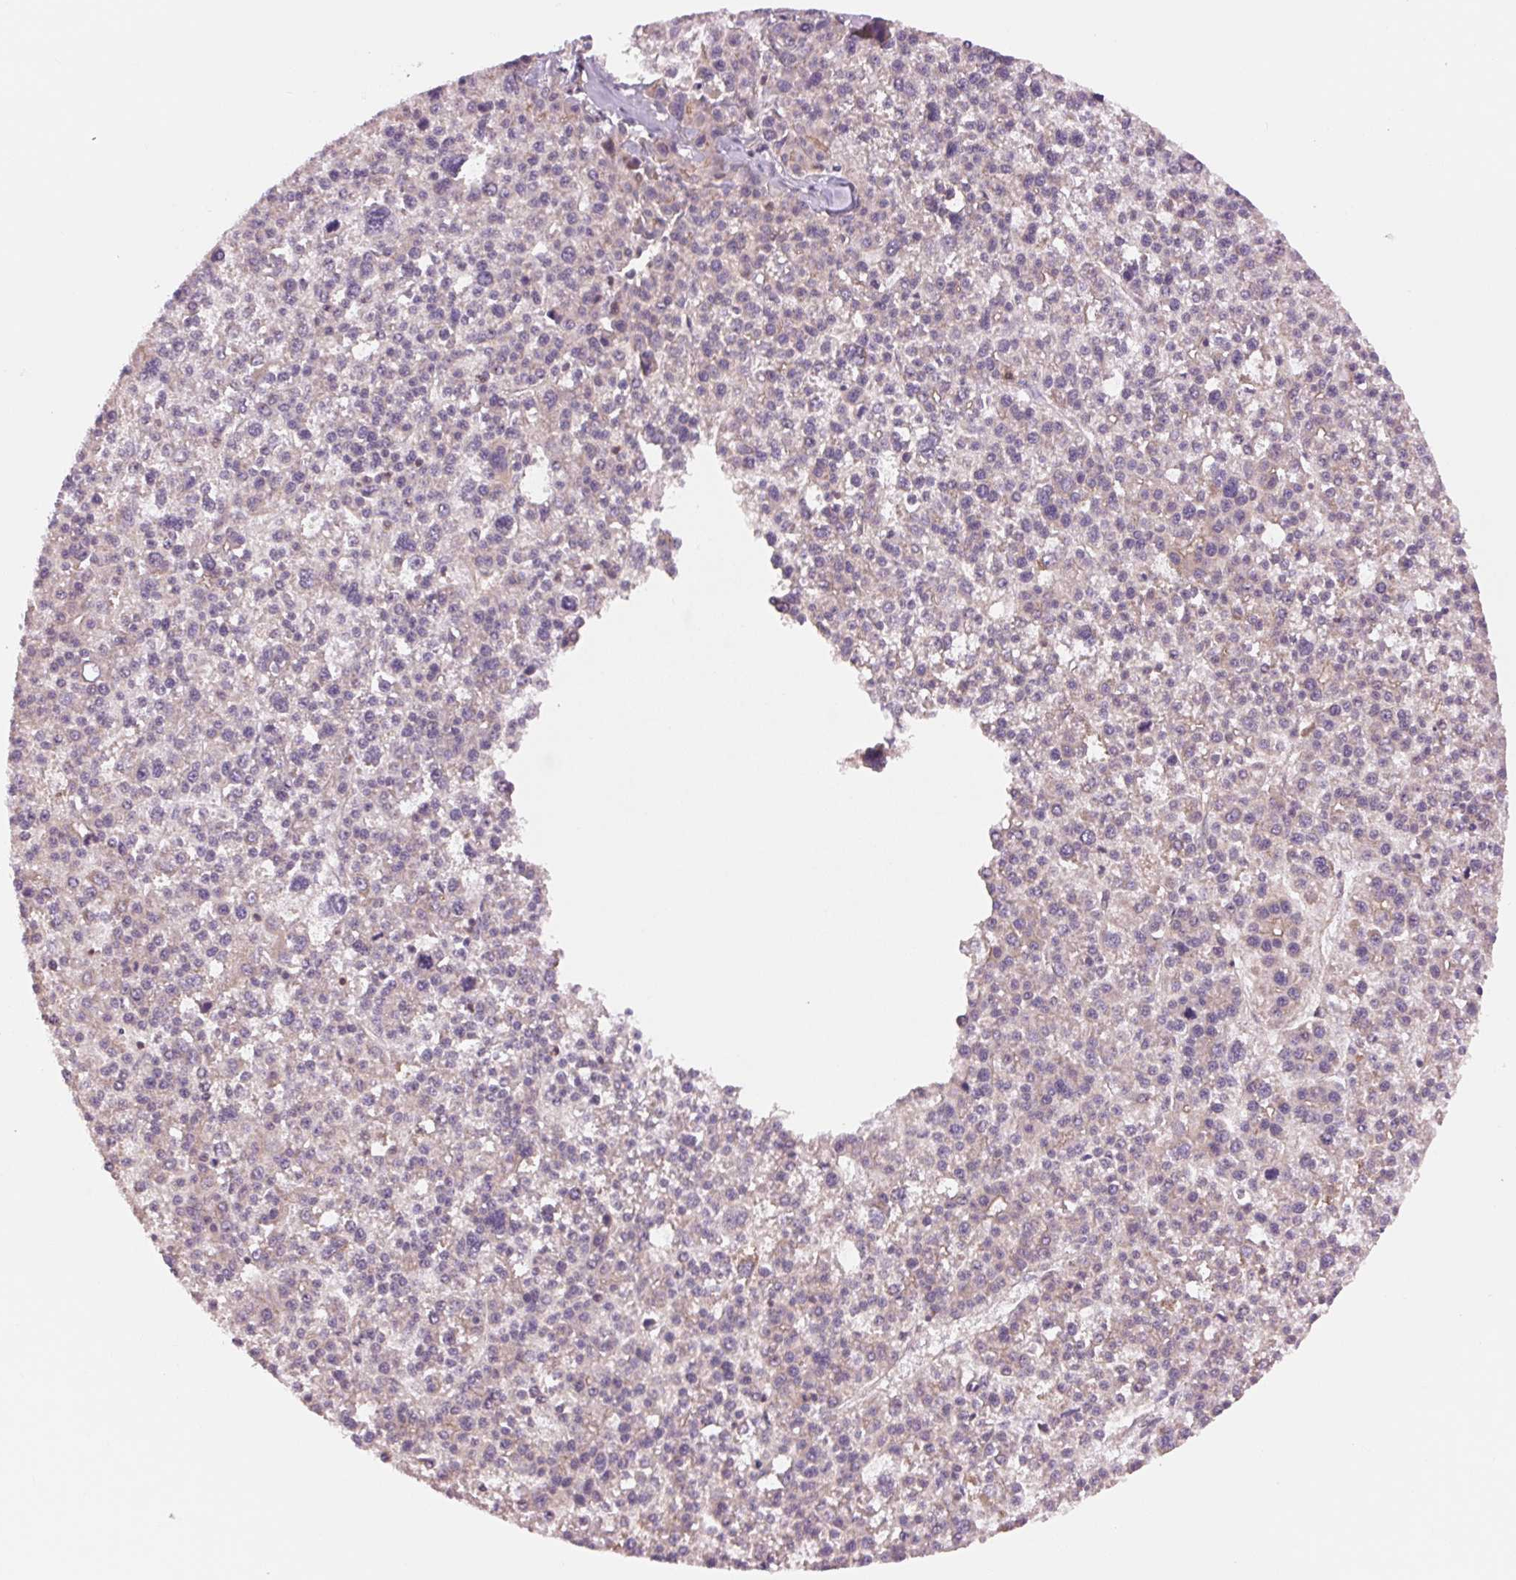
{"staining": {"intensity": "weak", "quantity": "<25%", "location": "cytoplasmic/membranous"}, "tissue": "liver cancer", "cell_type": "Tumor cells", "image_type": "cancer", "snomed": [{"axis": "morphology", "description": "Carcinoma, Hepatocellular, NOS"}, {"axis": "topography", "description": "Liver"}], "caption": "IHC photomicrograph of human hepatocellular carcinoma (liver) stained for a protein (brown), which shows no positivity in tumor cells.", "gene": "SH3RF2", "patient": {"sex": "female", "age": 58}}